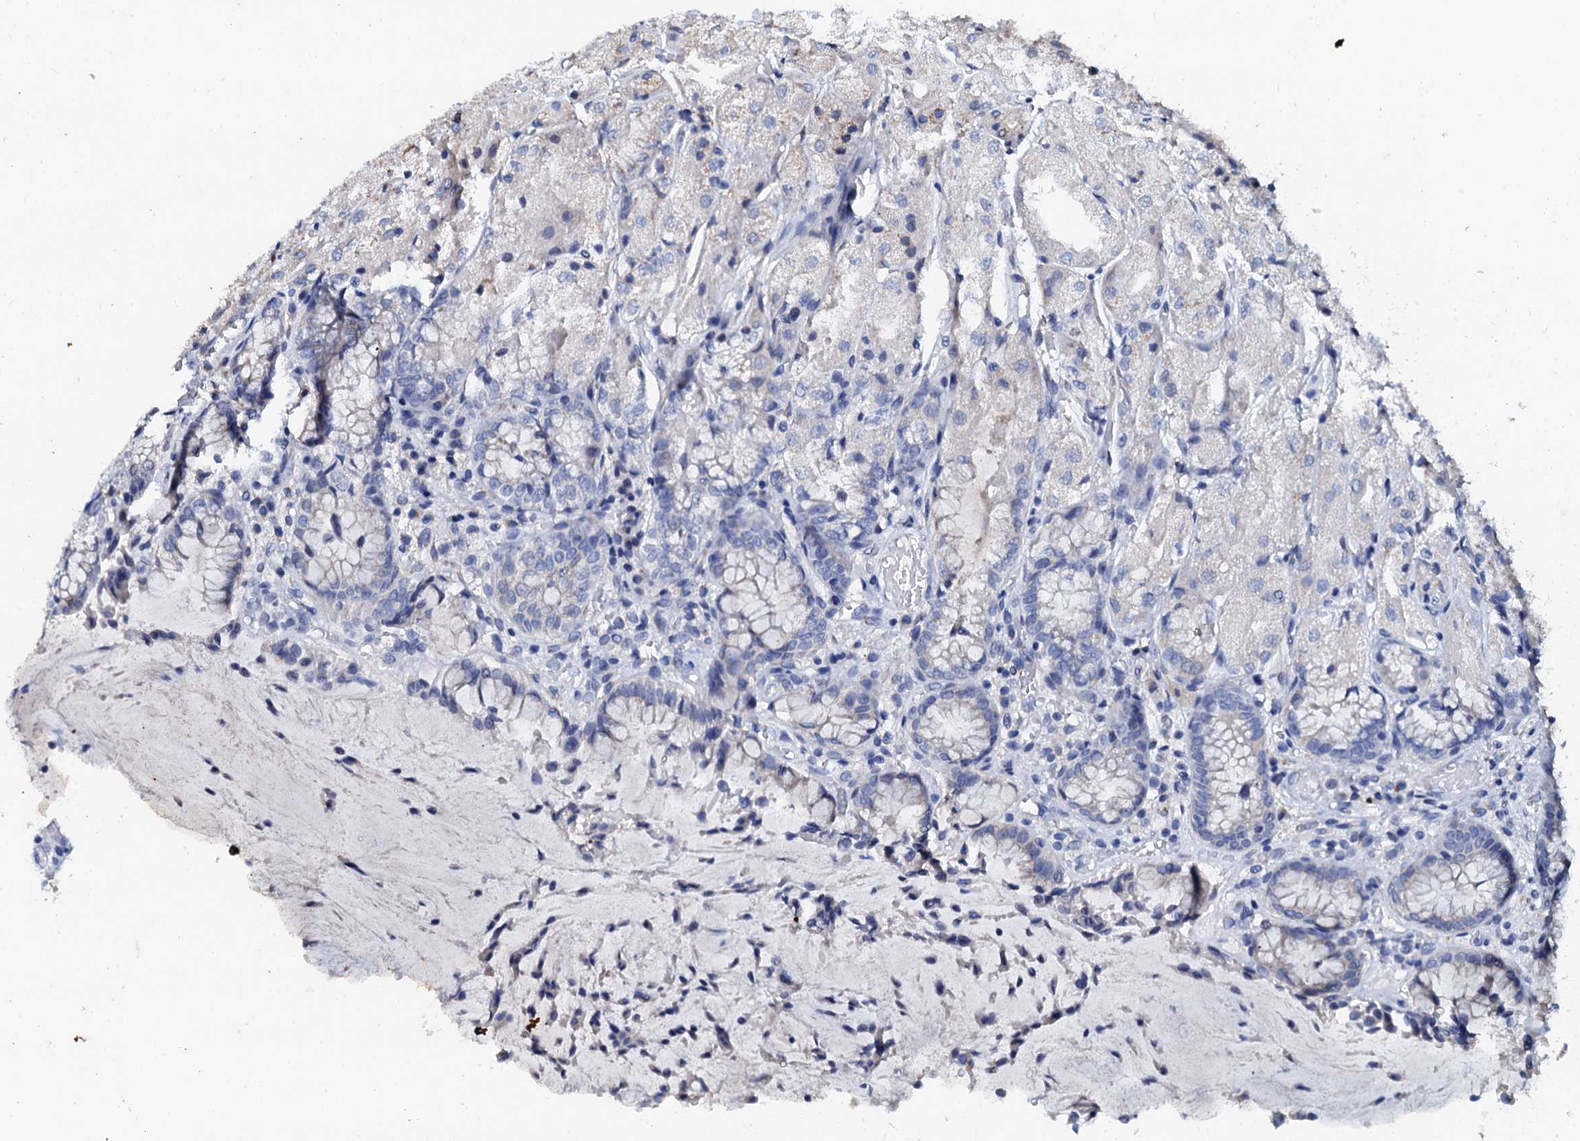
{"staining": {"intensity": "negative", "quantity": "none", "location": "none"}, "tissue": "stomach", "cell_type": "Glandular cells", "image_type": "normal", "snomed": [{"axis": "morphology", "description": "Normal tissue, NOS"}, {"axis": "topography", "description": "Stomach, upper"}], "caption": "This is a photomicrograph of immunohistochemistry (IHC) staining of normal stomach, which shows no expression in glandular cells.", "gene": "AKAP3", "patient": {"sex": "male", "age": 72}}